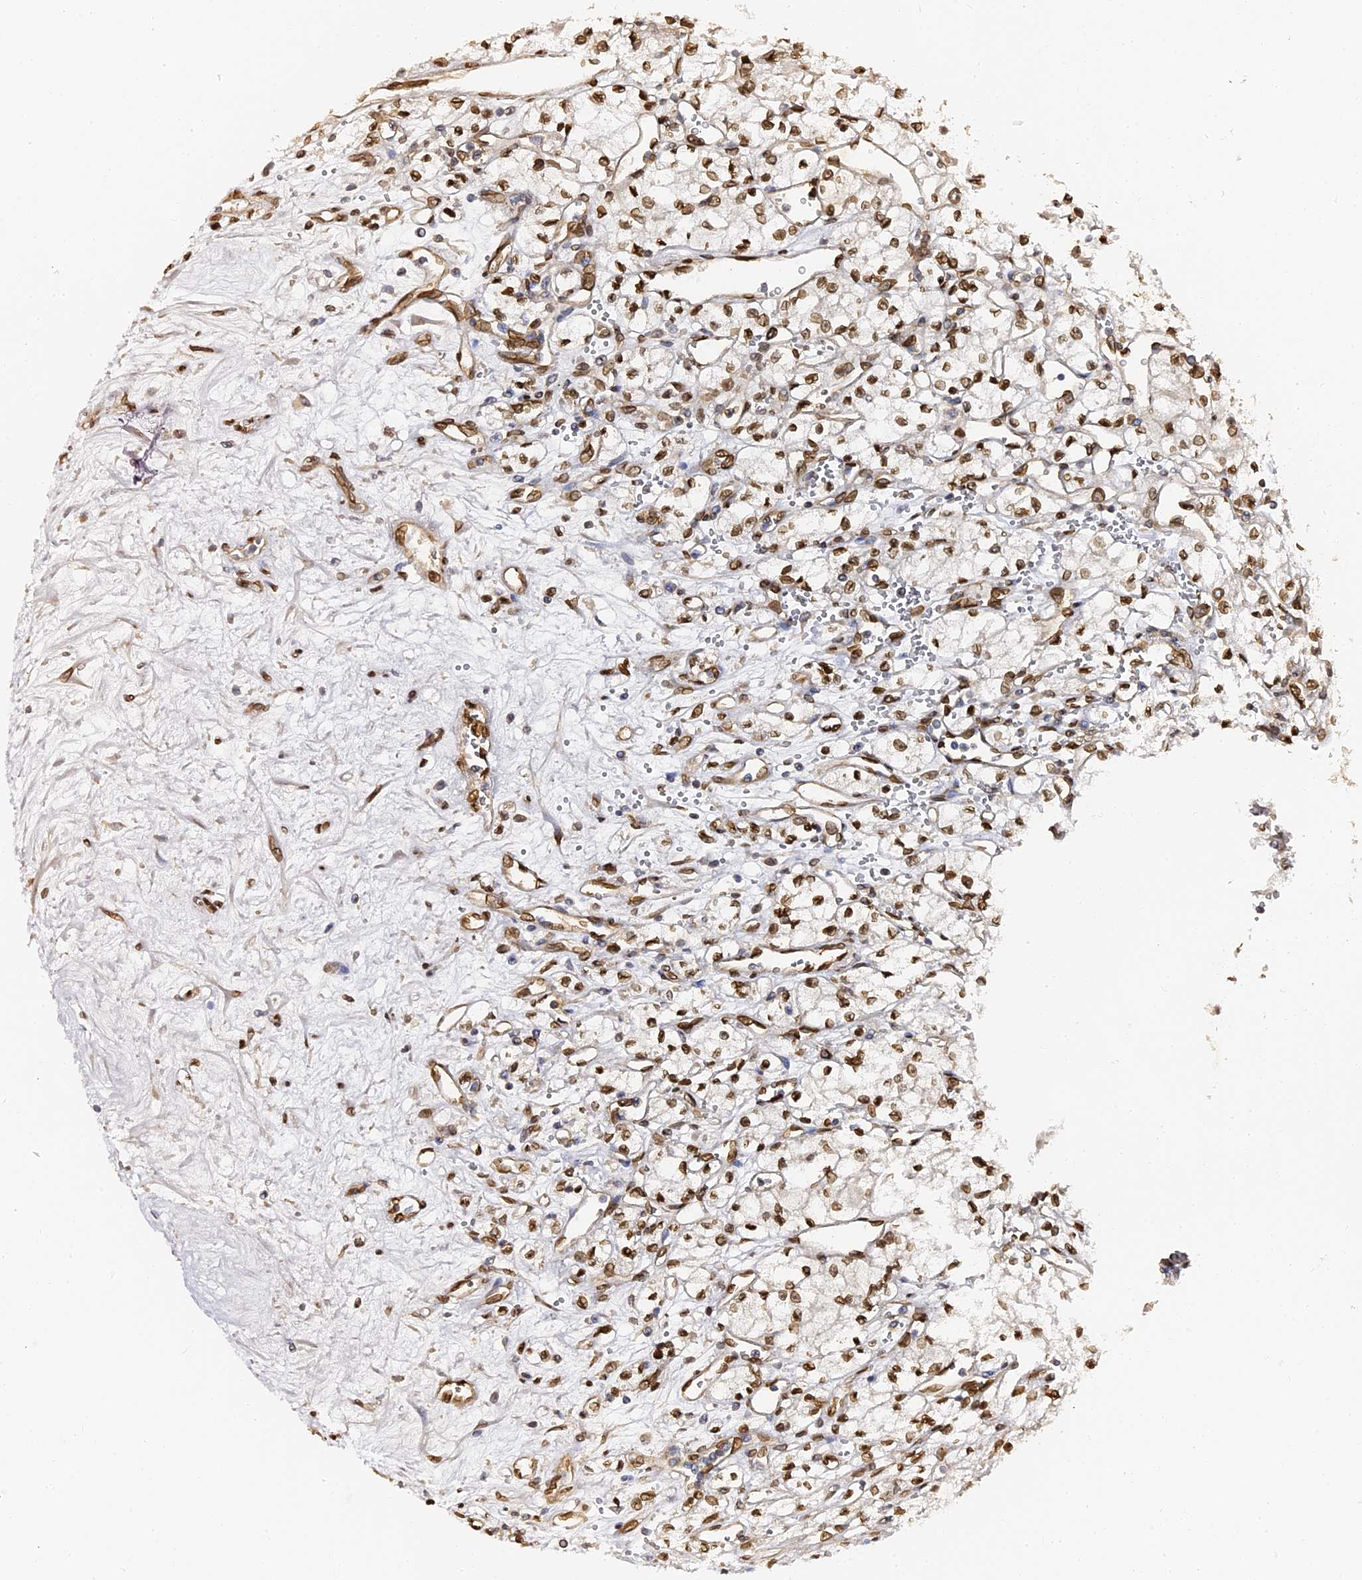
{"staining": {"intensity": "moderate", "quantity": ">75%", "location": "cytoplasmic/membranous,nuclear"}, "tissue": "renal cancer", "cell_type": "Tumor cells", "image_type": "cancer", "snomed": [{"axis": "morphology", "description": "Adenocarcinoma, NOS"}, {"axis": "topography", "description": "Kidney"}], "caption": "Immunohistochemical staining of renal cancer exhibits medium levels of moderate cytoplasmic/membranous and nuclear protein staining in approximately >75% of tumor cells.", "gene": "ANAPC5", "patient": {"sex": "male", "age": 59}}